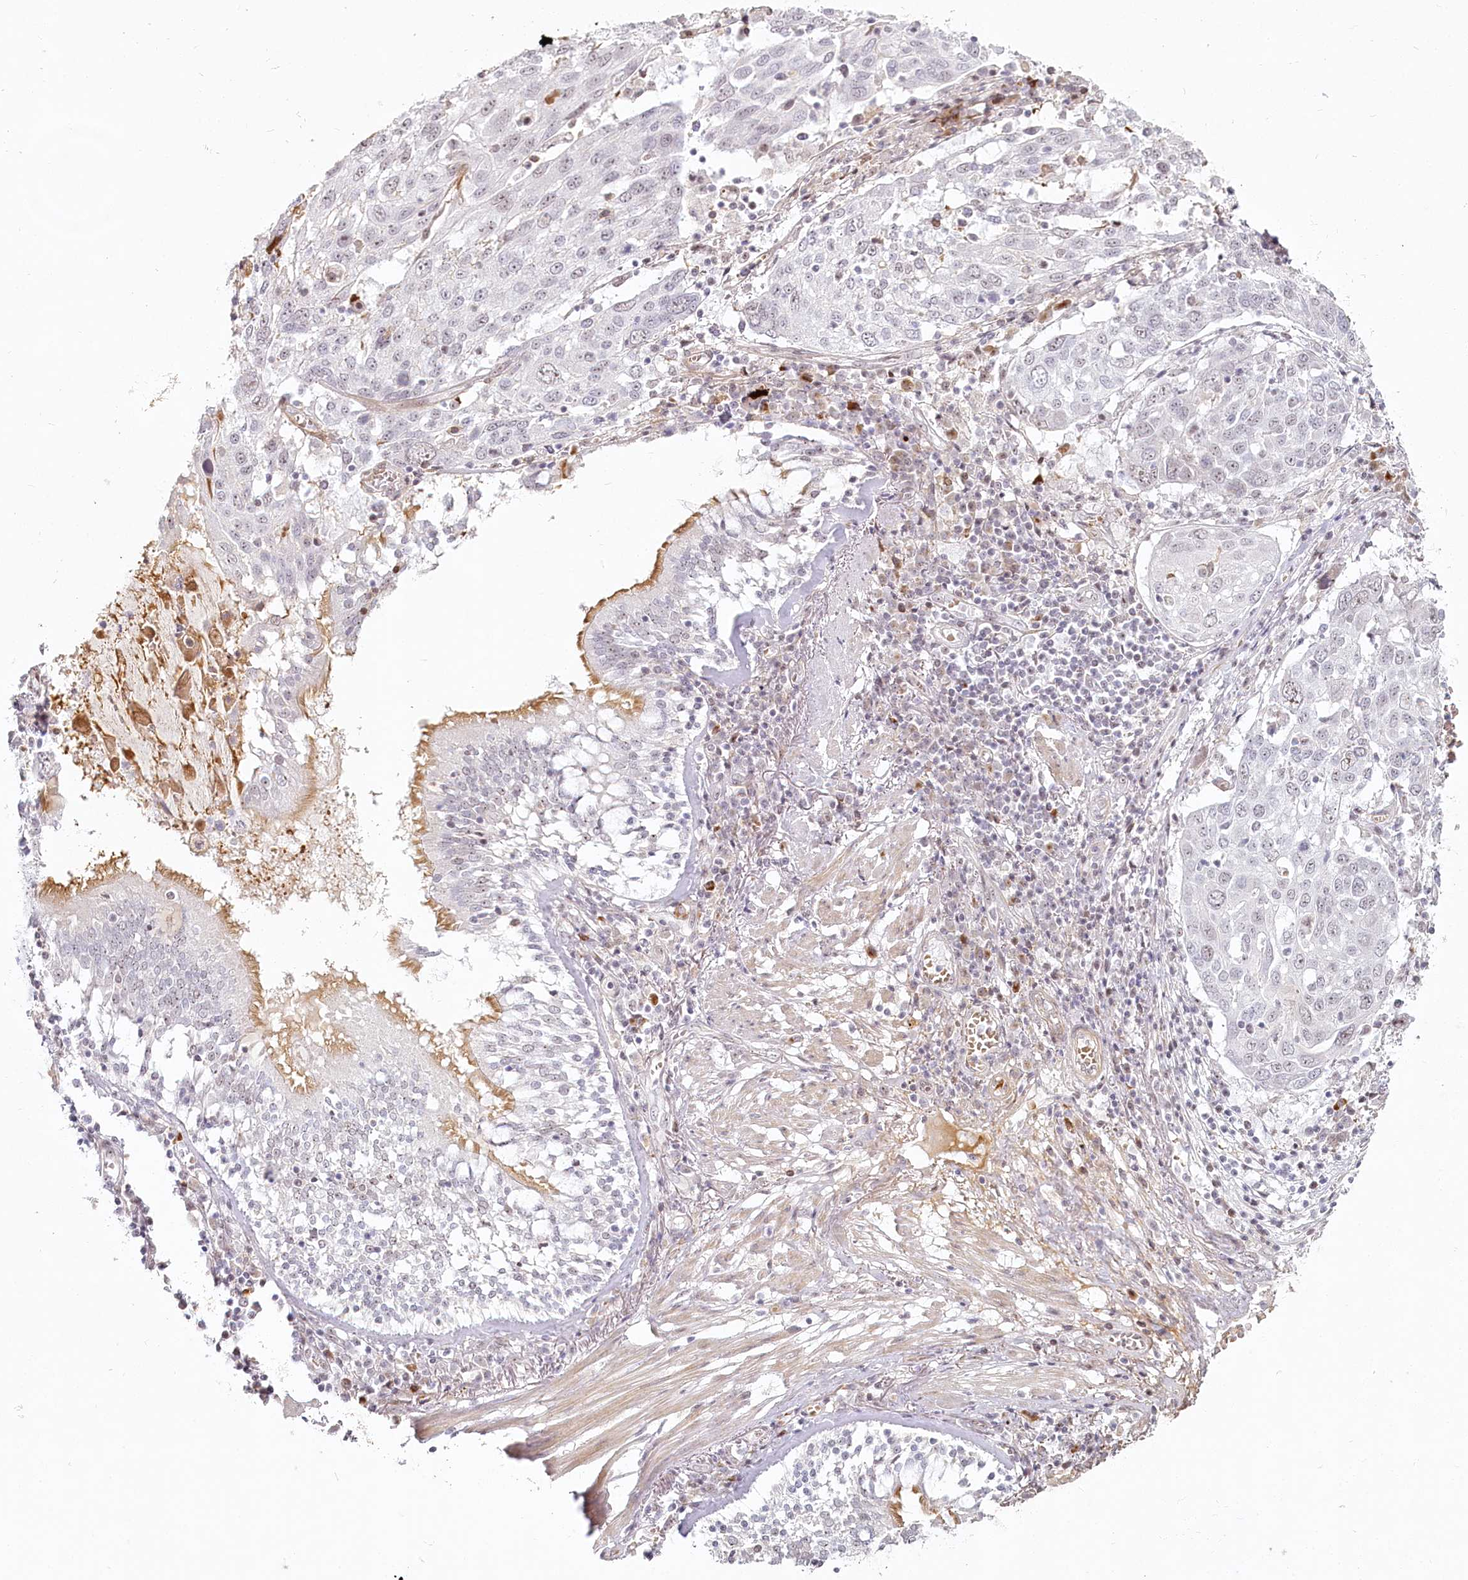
{"staining": {"intensity": "weak", "quantity": "<25%", "location": "nuclear"}, "tissue": "lung cancer", "cell_type": "Tumor cells", "image_type": "cancer", "snomed": [{"axis": "morphology", "description": "Squamous cell carcinoma, NOS"}, {"axis": "topography", "description": "Lung"}], "caption": "There is no significant staining in tumor cells of lung cancer (squamous cell carcinoma).", "gene": "EXOSC7", "patient": {"sex": "male", "age": 65}}